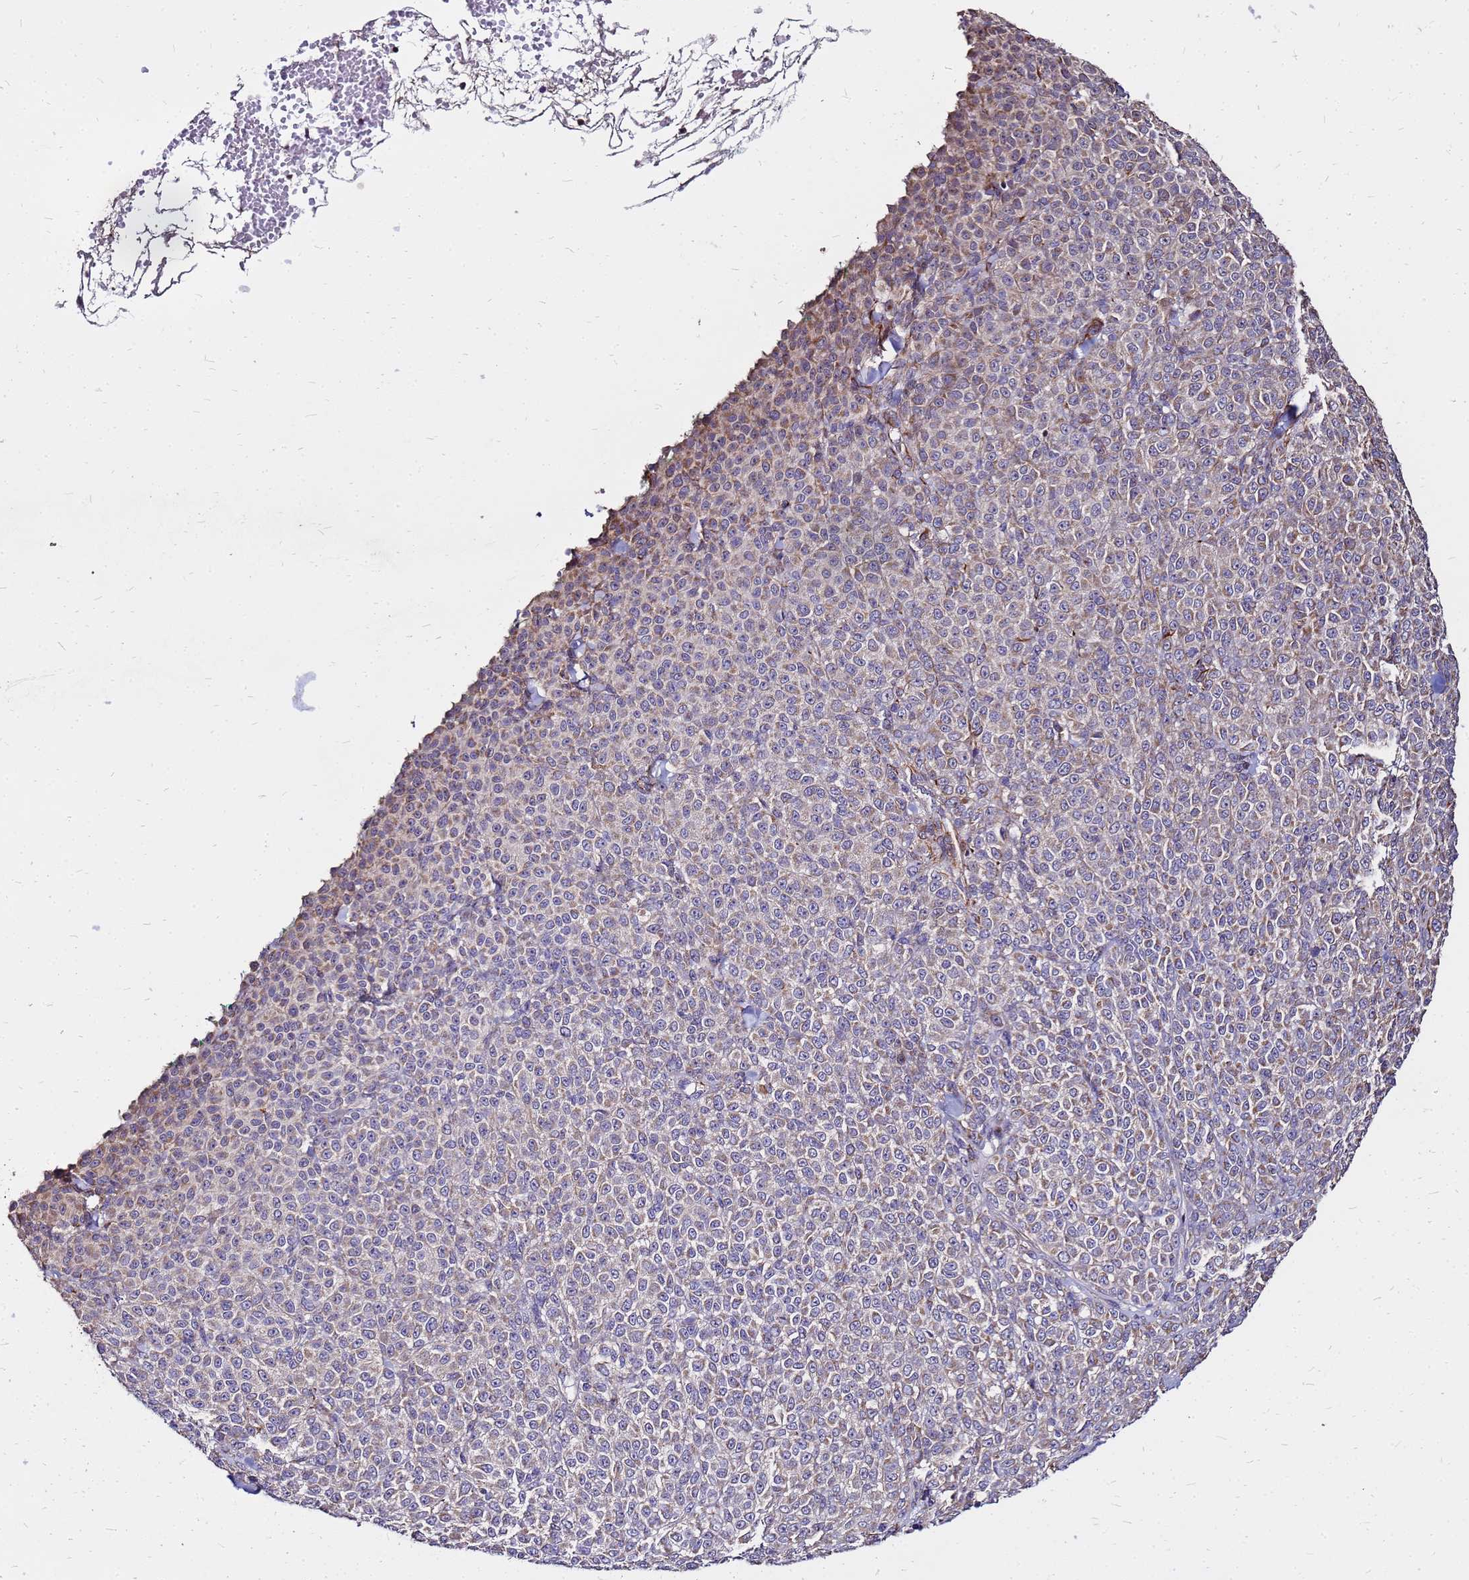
{"staining": {"intensity": "weak", "quantity": "25%-75%", "location": "cytoplasmic/membranous"}, "tissue": "melanoma", "cell_type": "Tumor cells", "image_type": "cancer", "snomed": [{"axis": "morphology", "description": "Normal tissue, NOS"}, {"axis": "morphology", "description": "Malignant melanoma, NOS"}, {"axis": "topography", "description": "Skin"}], "caption": "DAB (3,3'-diaminobenzidine) immunohistochemical staining of malignant melanoma shows weak cytoplasmic/membranous protein positivity in about 25%-75% of tumor cells.", "gene": "ARHGEF5", "patient": {"sex": "female", "age": 34}}